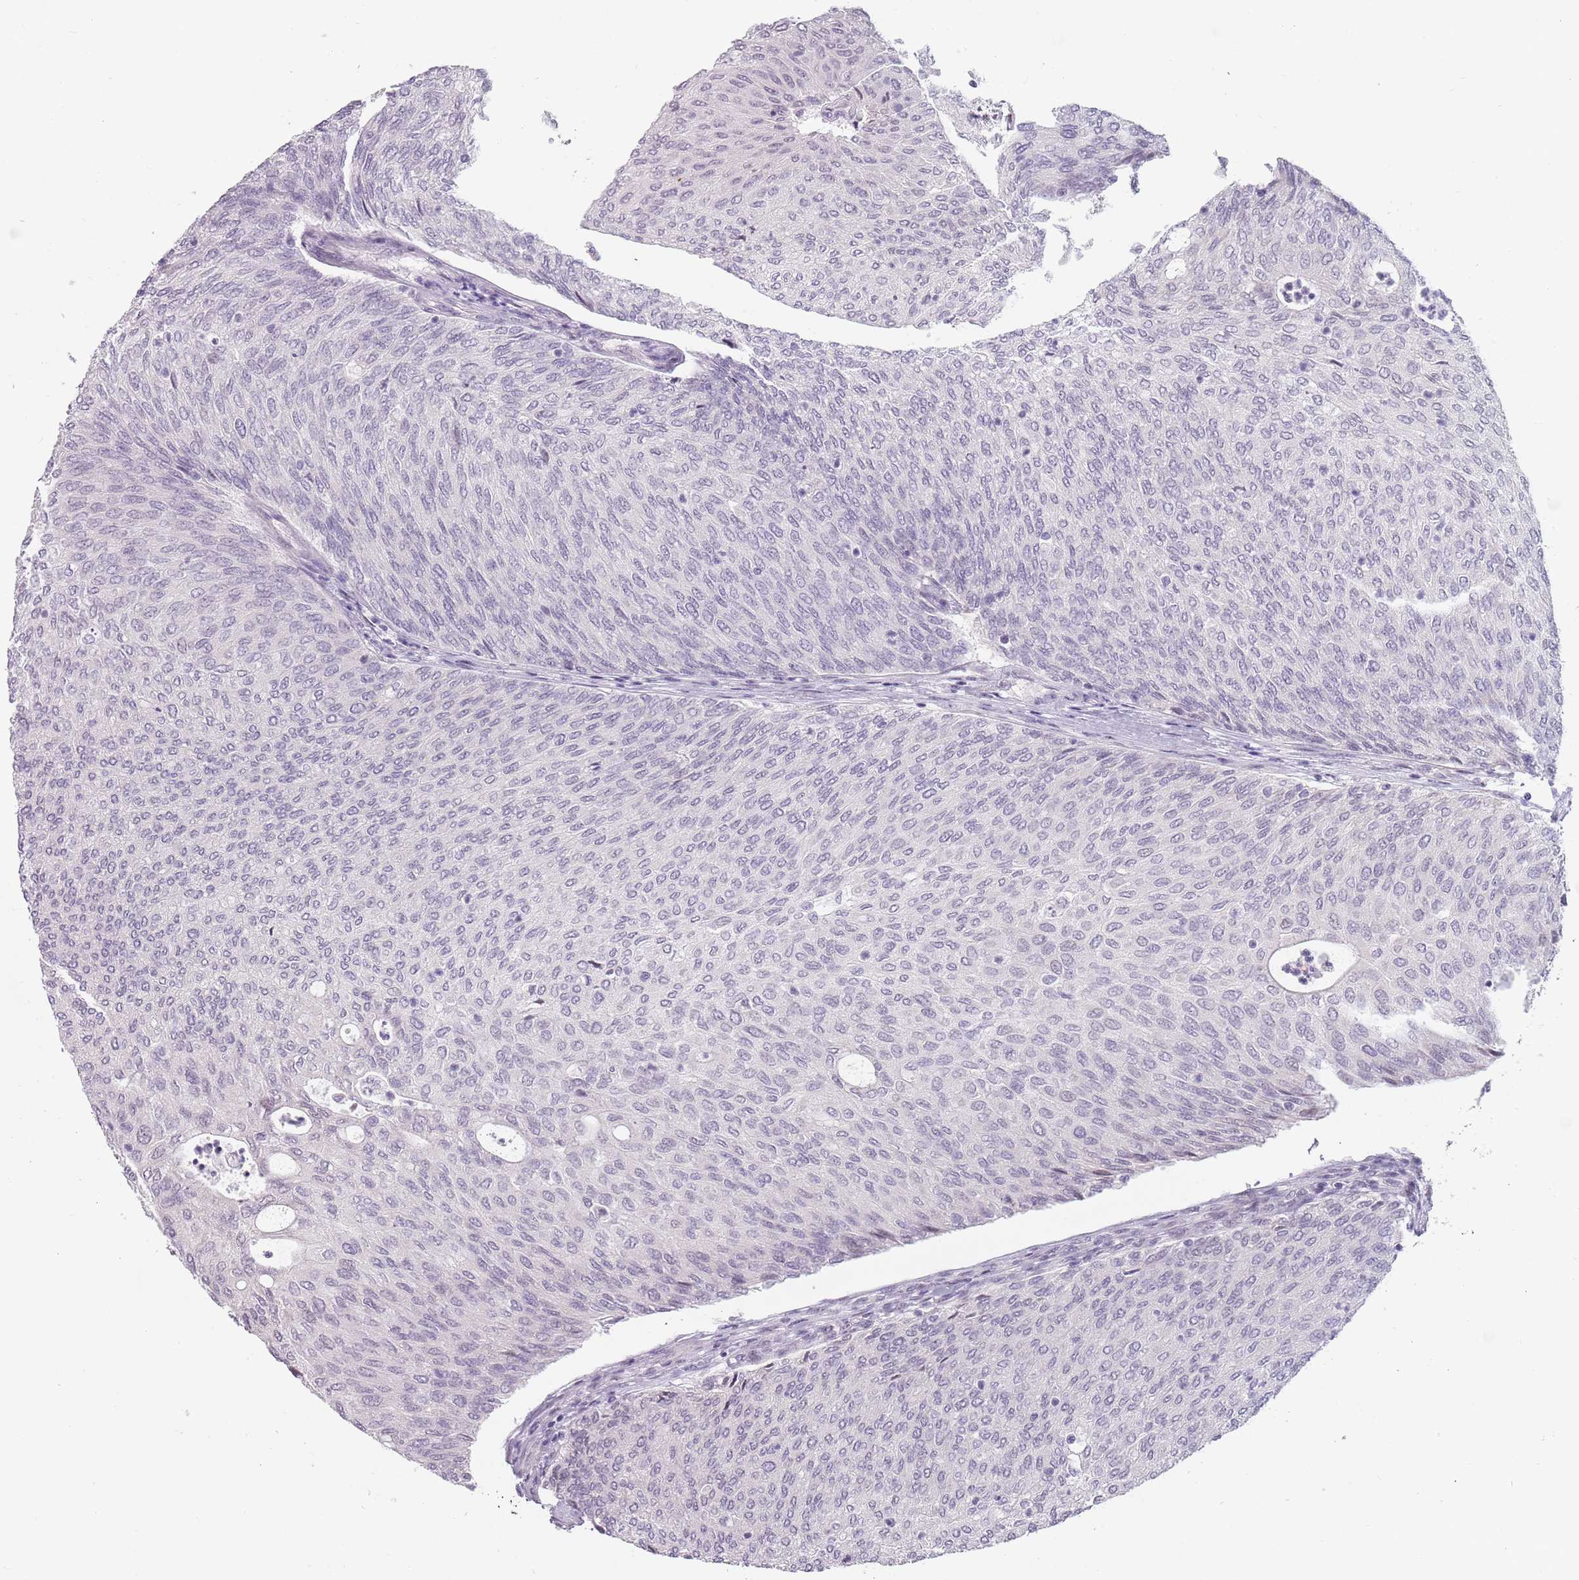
{"staining": {"intensity": "negative", "quantity": "none", "location": "none"}, "tissue": "urothelial cancer", "cell_type": "Tumor cells", "image_type": "cancer", "snomed": [{"axis": "morphology", "description": "Urothelial carcinoma, Low grade"}, {"axis": "topography", "description": "Urinary bladder"}], "caption": "An image of low-grade urothelial carcinoma stained for a protein reveals no brown staining in tumor cells.", "gene": "PTCHD1", "patient": {"sex": "female", "age": 79}}